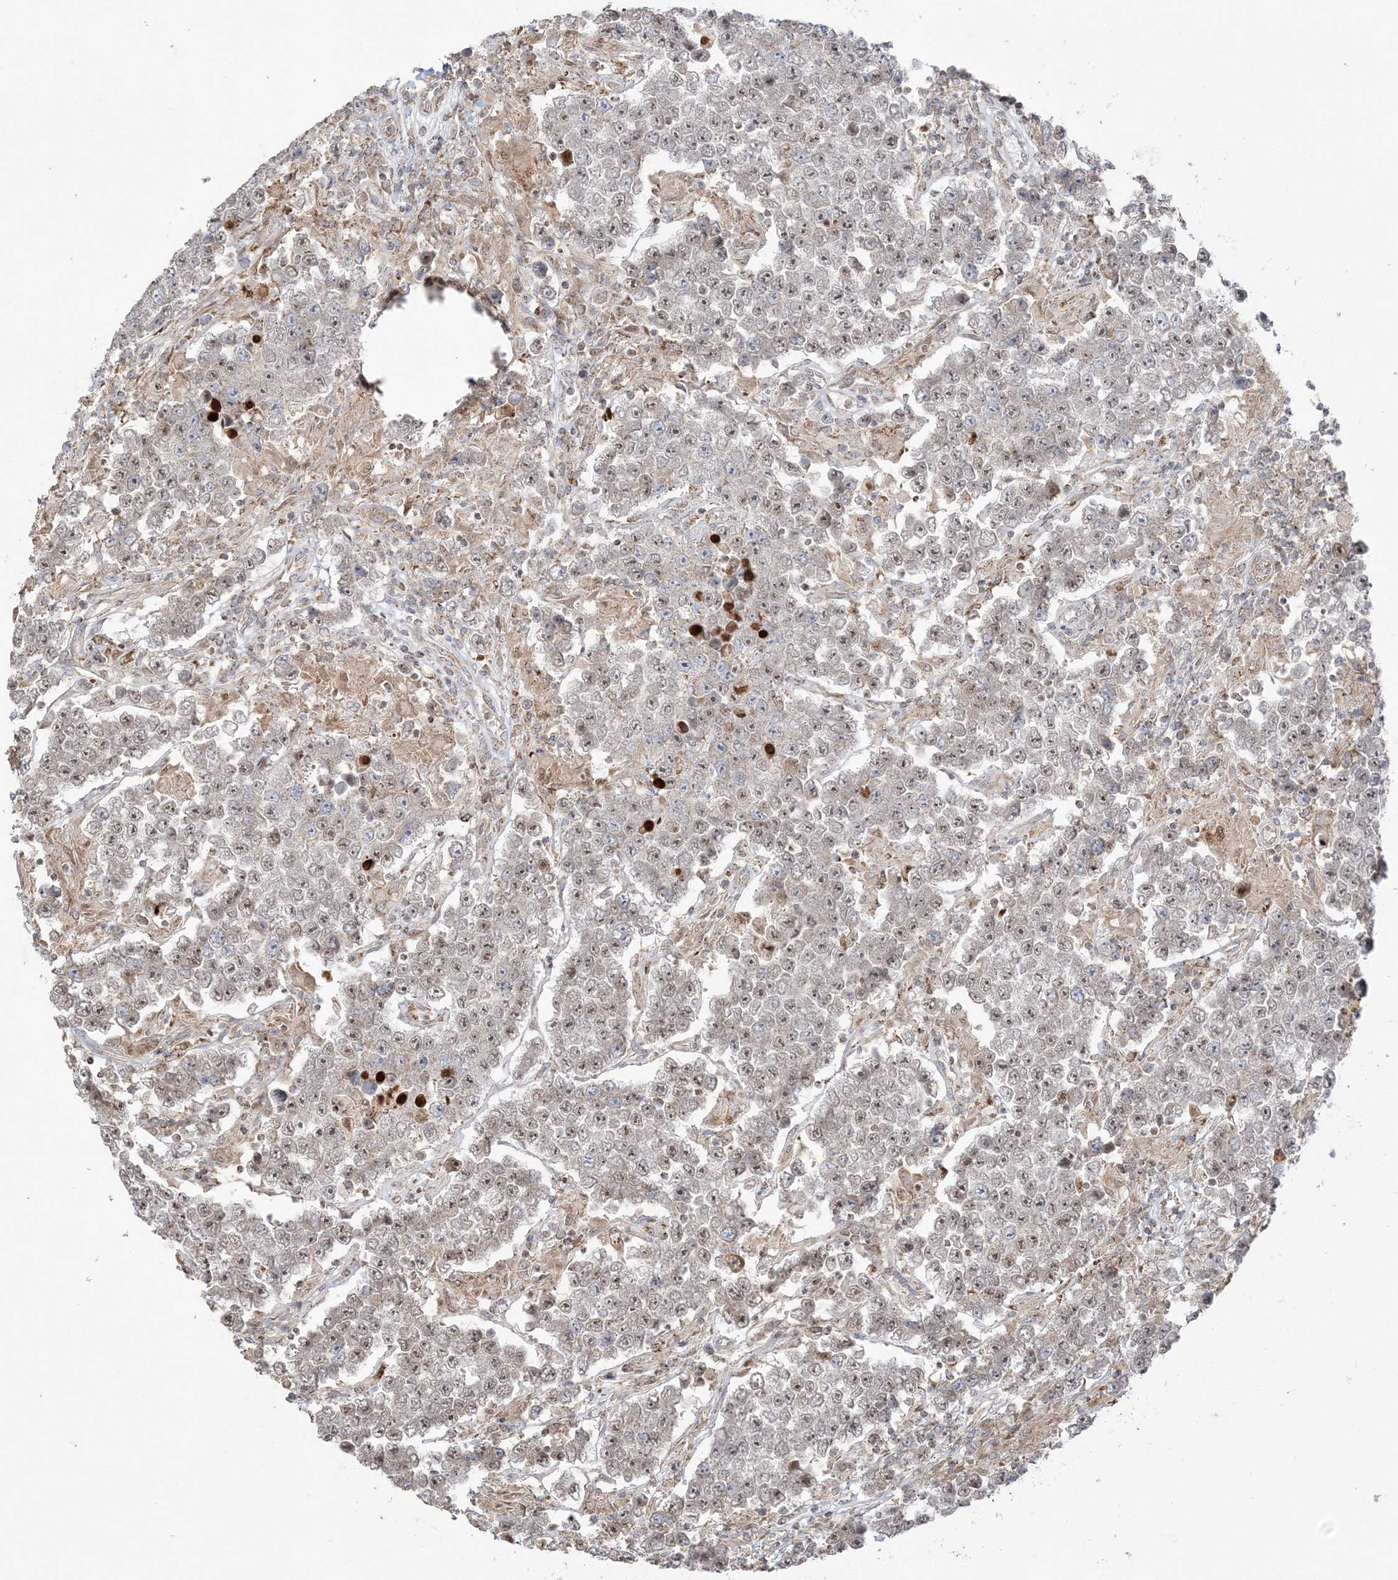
{"staining": {"intensity": "weak", "quantity": "25%-75%", "location": "nuclear"}, "tissue": "testis cancer", "cell_type": "Tumor cells", "image_type": "cancer", "snomed": [{"axis": "morphology", "description": "Normal tissue, NOS"}, {"axis": "morphology", "description": "Urothelial carcinoma, High grade"}, {"axis": "morphology", "description": "Seminoma, NOS"}, {"axis": "morphology", "description": "Carcinoma, Embryonal, NOS"}, {"axis": "topography", "description": "Urinary bladder"}, {"axis": "topography", "description": "Testis"}], "caption": "About 25%-75% of tumor cells in human testis cancer reveal weak nuclear protein staining as visualized by brown immunohistochemical staining.", "gene": "SCLT1", "patient": {"sex": "male", "age": 41}}